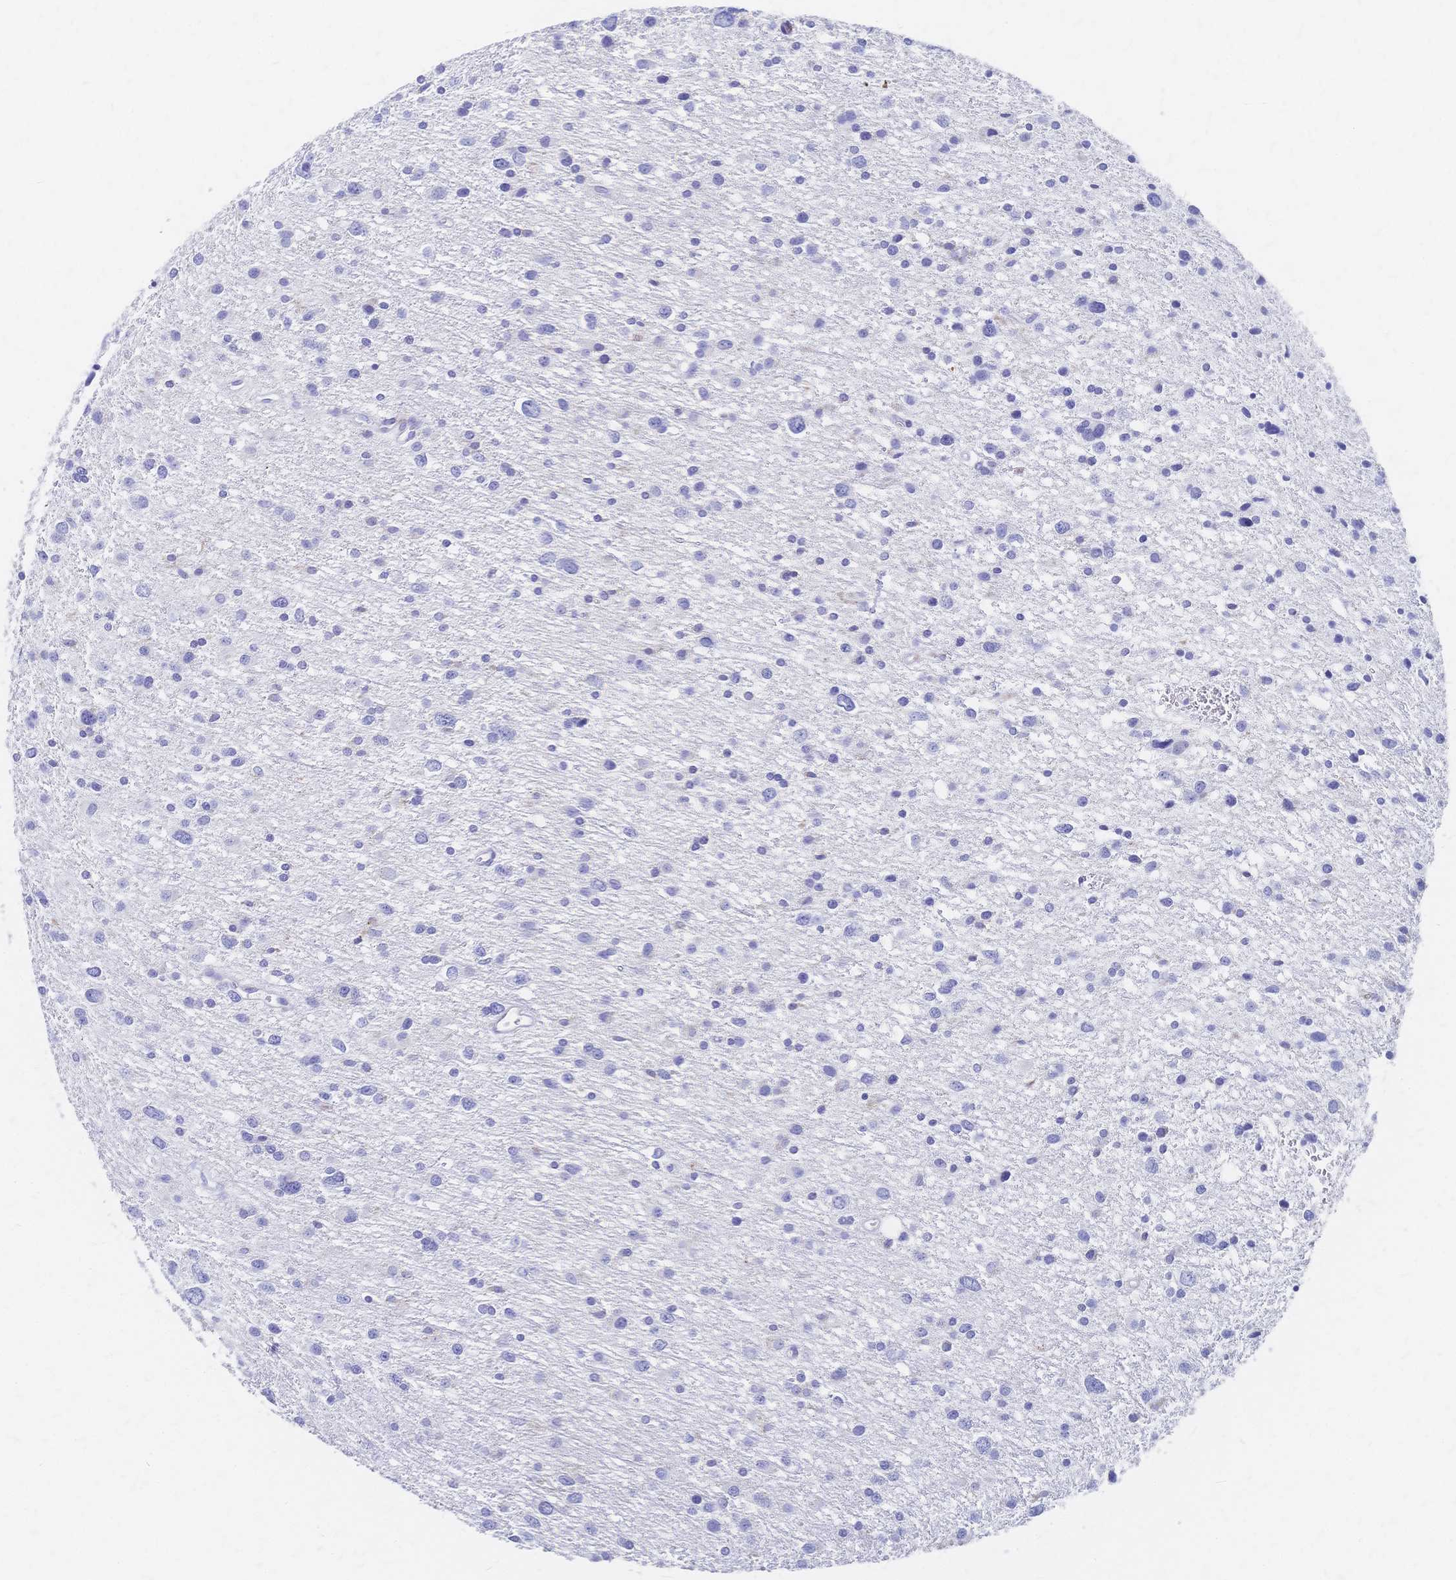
{"staining": {"intensity": "negative", "quantity": "none", "location": "none"}, "tissue": "glioma", "cell_type": "Tumor cells", "image_type": "cancer", "snomed": [{"axis": "morphology", "description": "Glioma, malignant, Low grade"}, {"axis": "topography", "description": "Brain"}], "caption": "Photomicrograph shows no protein expression in tumor cells of glioma tissue. Brightfield microscopy of immunohistochemistry (IHC) stained with DAB (brown) and hematoxylin (blue), captured at high magnification.", "gene": "SLC5A1", "patient": {"sex": "female", "age": 55}}